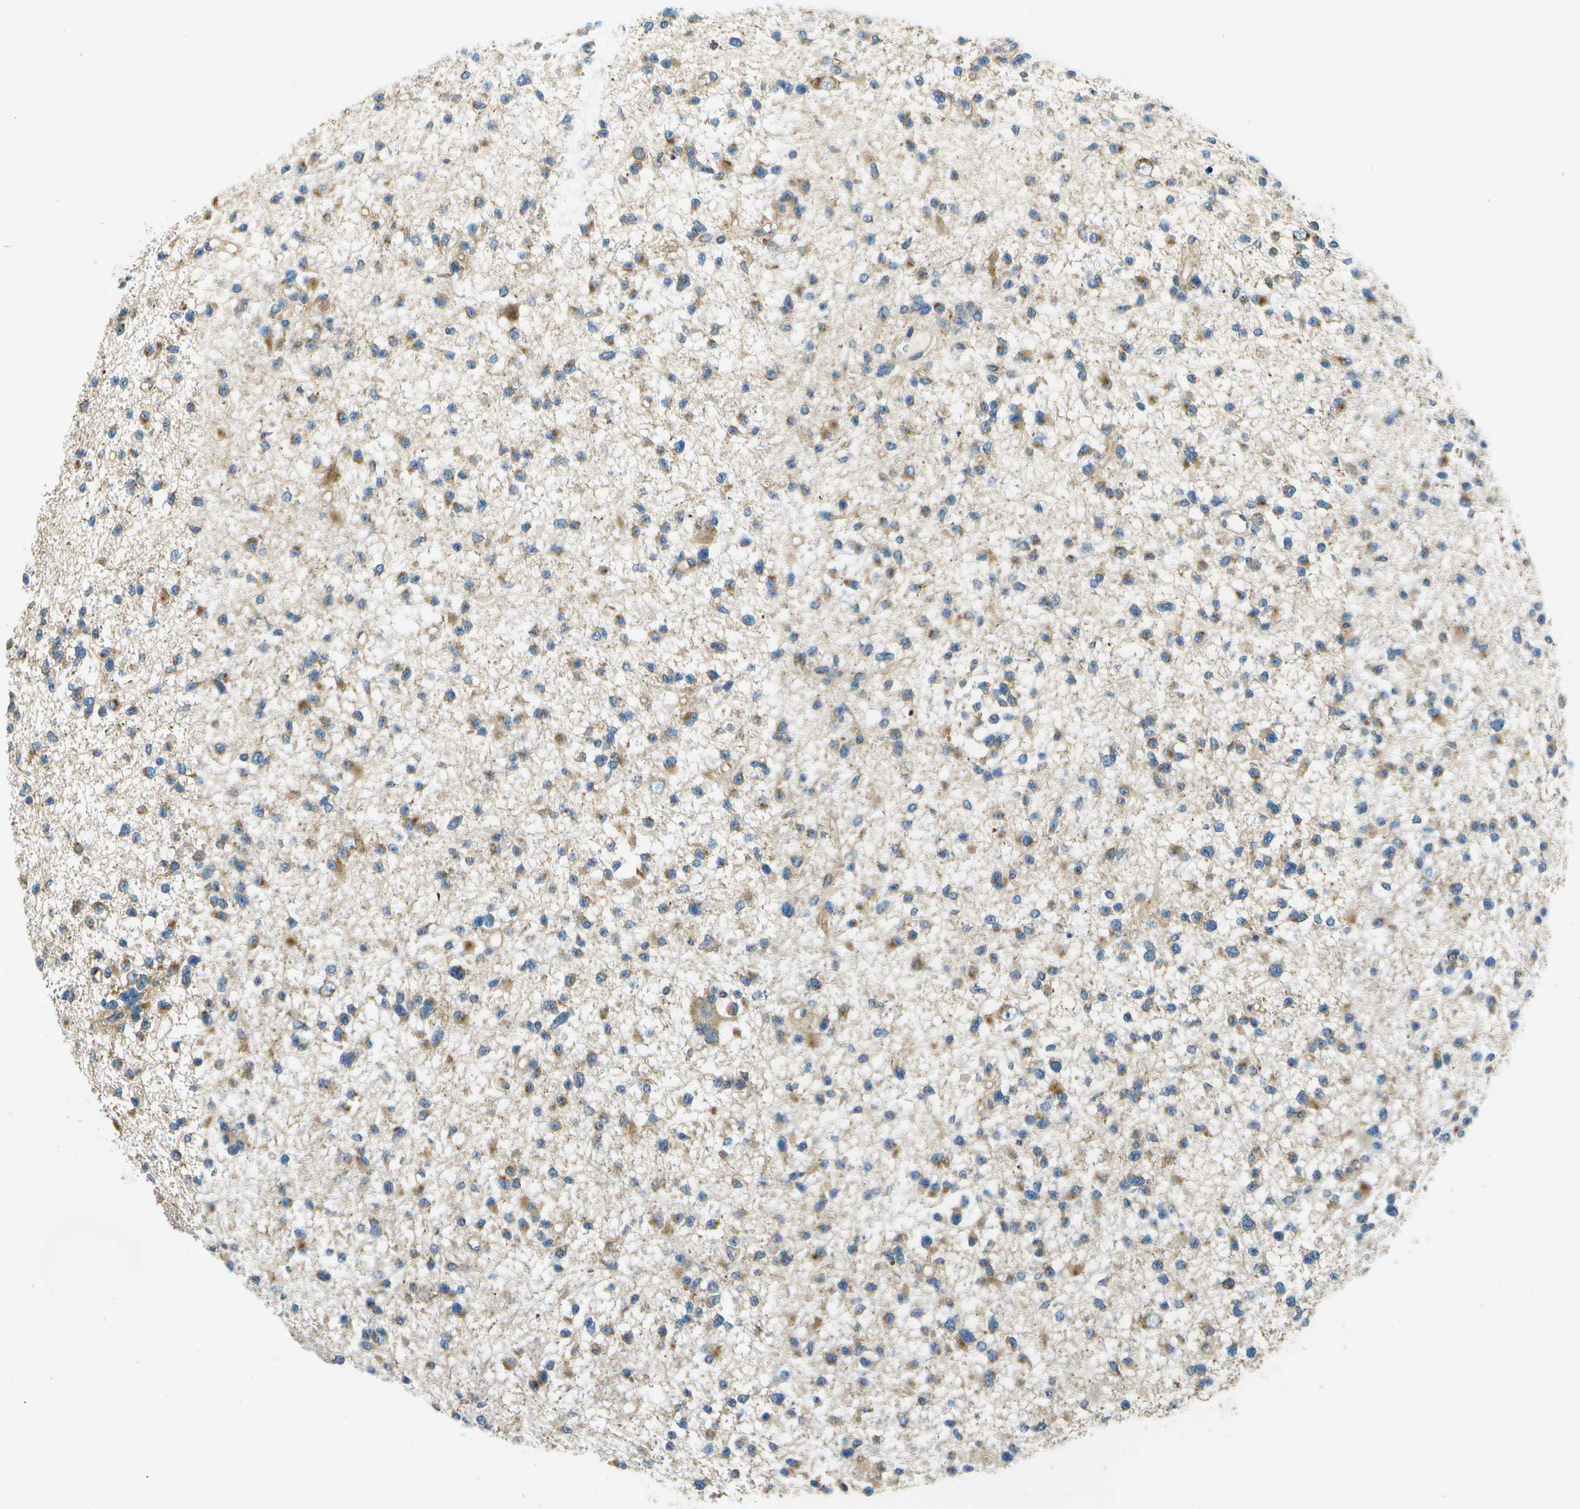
{"staining": {"intensity": "moderate", "quantity": ">75%", "location": "cytoplasmic/membranous"}, "tissue": "glioma", "cell_type": "Tumor cells", "image_type": "cancer", "snomed": [{"axis": "morphology", "description": "Glioma, malignant, Low grade"}, {"axis": "topography", "description": "Brain"}], "caption": "Malignant glioma (low-grade) stained with DAB immunohistochemistry (IHC) shows medium levels of moderate cytoplasmic/membranous expression in about >75% of tumor cells. (brown staining indicates protein expression, while blue staining denotes nuclei).", "gene": "CLTC", "patient": {"sex": "female", "age": 22}}